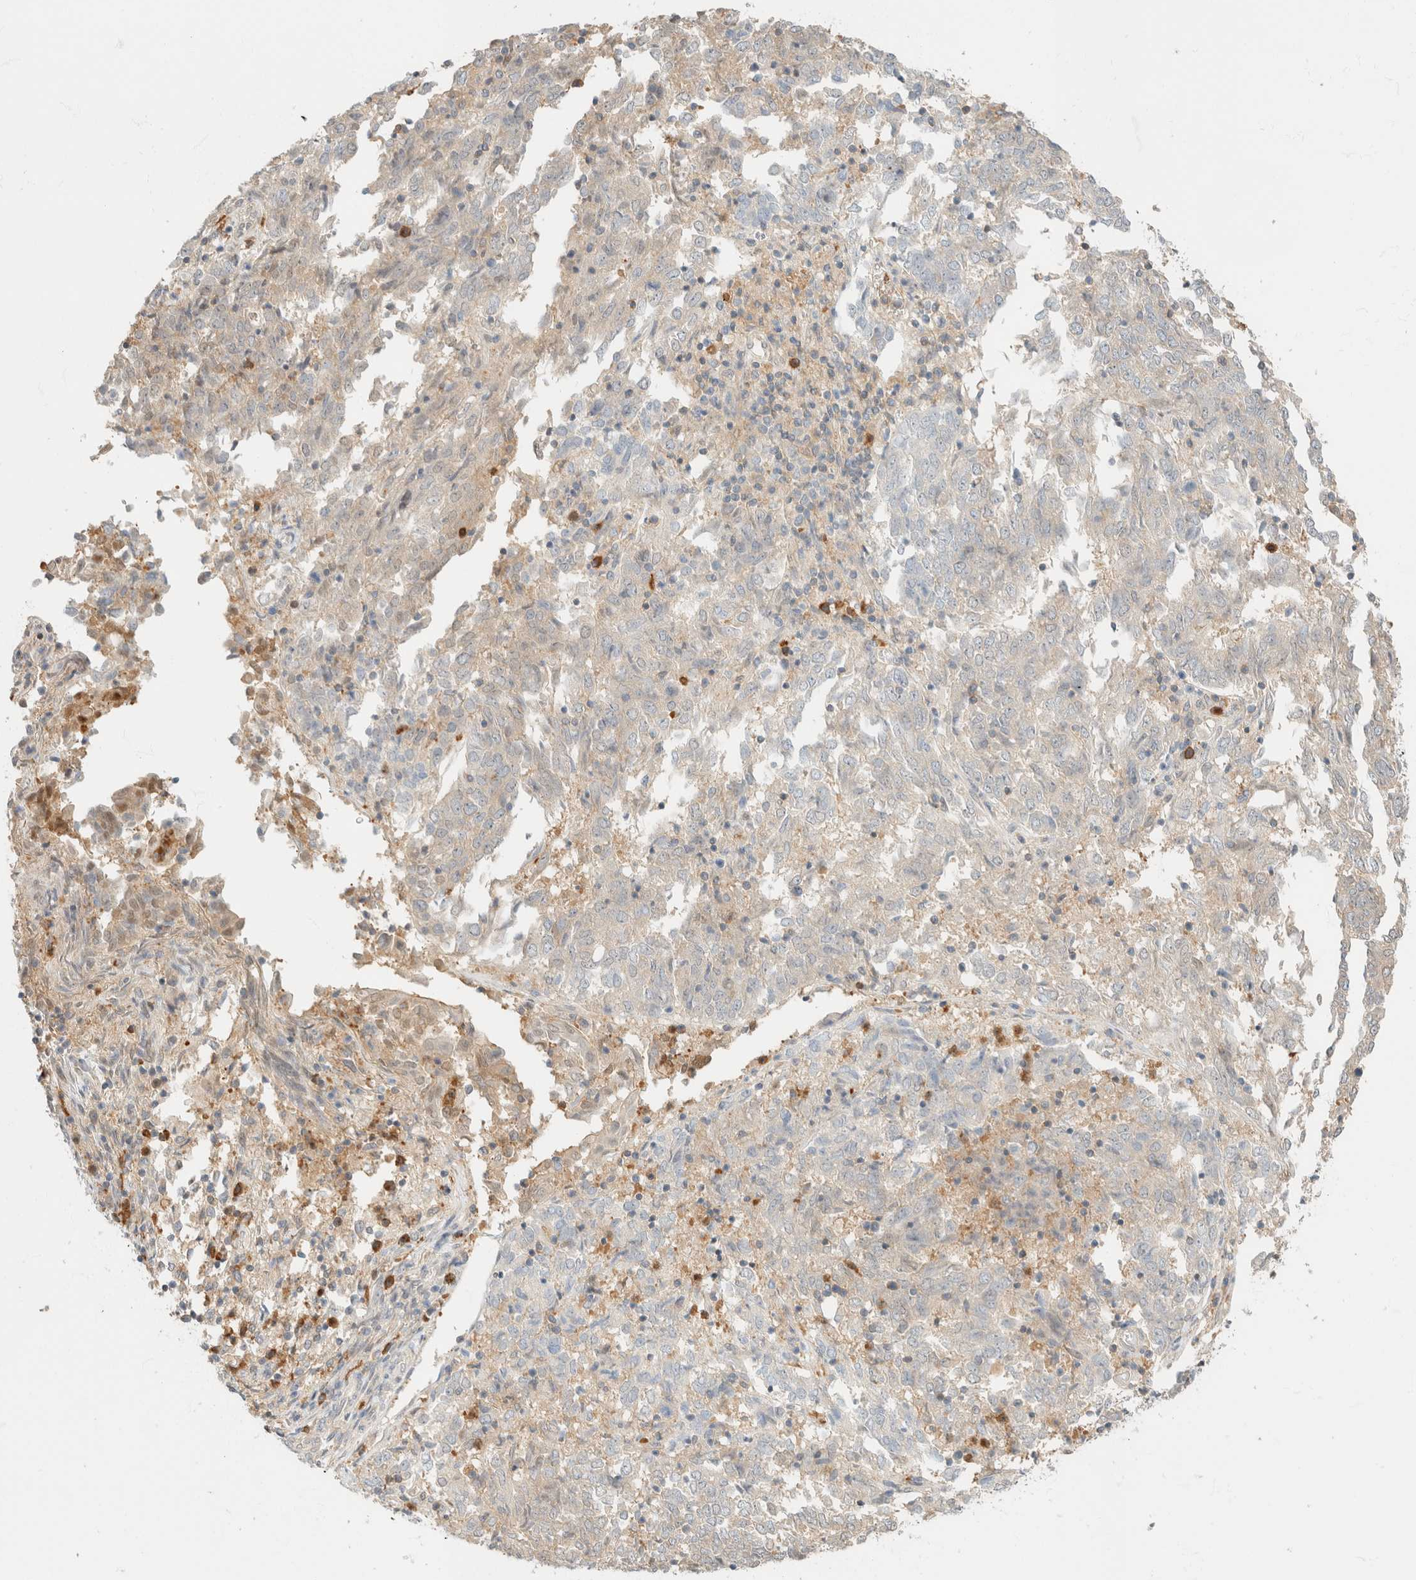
{"staining": {"intensity": "negative", "quantity": "none", "location": "none"}, "tissue": "endometrial cancer", "cell_type": "Tumor cells", "image_type": "cancer", "snomed": [{"axis": "morphology", "description": "Adenocarcinoma, NOS"}, {"axis": "topography", "description": "Endometrium"}], "caption": "High magnification brightfield microscopy of endometrial cancer (adenocarcinoma) stained with DAB (3,3'-diaminobenzidine) (brown) and counterstained with hematoxylin (blue): tumor cells show no significant staining. (DAB immunohistochemistry (IHC) with hematoxylin counter stain).", "gene": "GPI", "patient": {"sex": "female", "age": 80}}